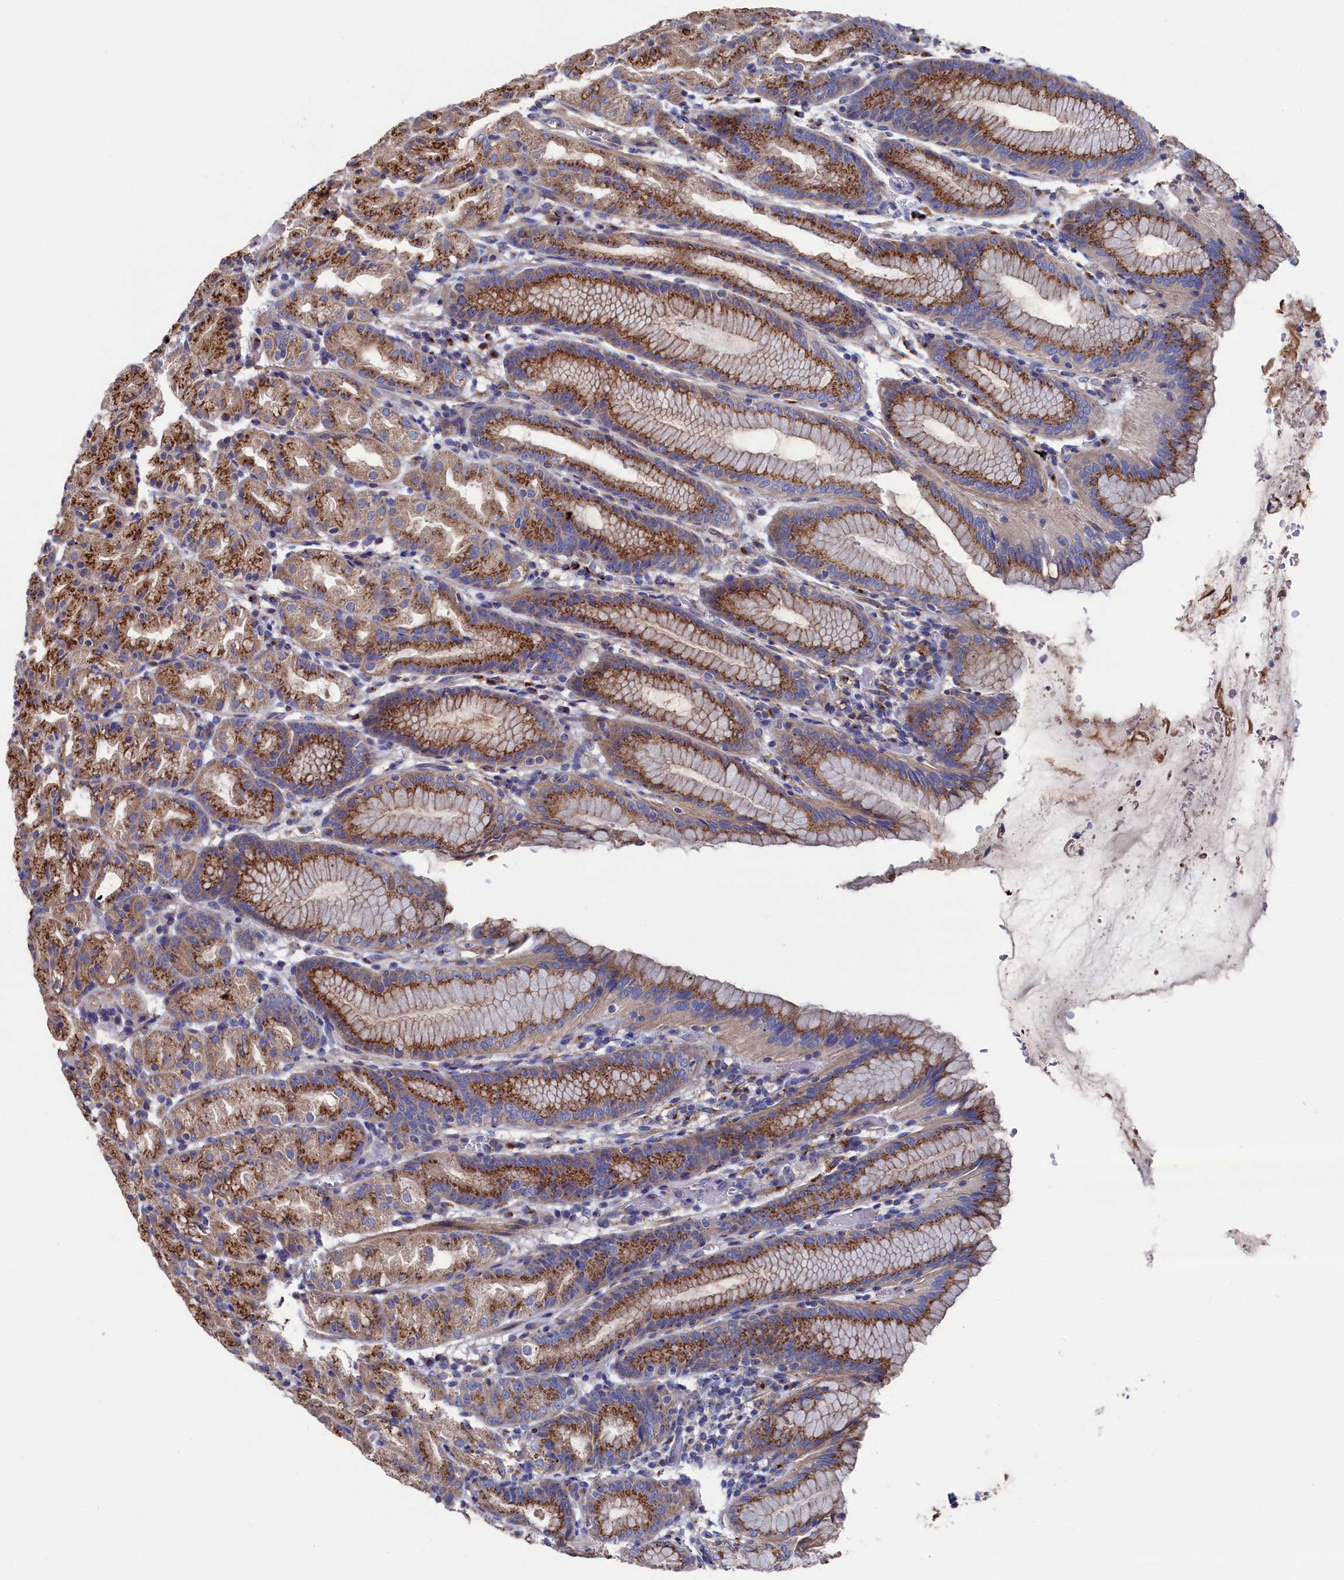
{"staining": {"intensity": "moderate", "quantity": ">75%", "location": "cytoplasmic/membranous"}, "tissue": "stomach", "cell_type": "Glandular cells", "image_type": "normal", "snomed": [{"axis": "morphology", "description": "Normal tissue, NOS"}, {"axis": "topography", "description": "Stomach, upper"}], "caption": "Protein staining by immunohistochemistry reveals moderate cytoplasmic/membranous staining in approximately >75% of glandular cells in benign stomach. The protein of interest is stained brown, and the nuclei are stained in blue (DAB (3,3'-diaminobenzidine) IHC with brightfield microscopy, high magnification).", "gene": "PRRC1", "patient": {"sex": "male", "age": 48}}